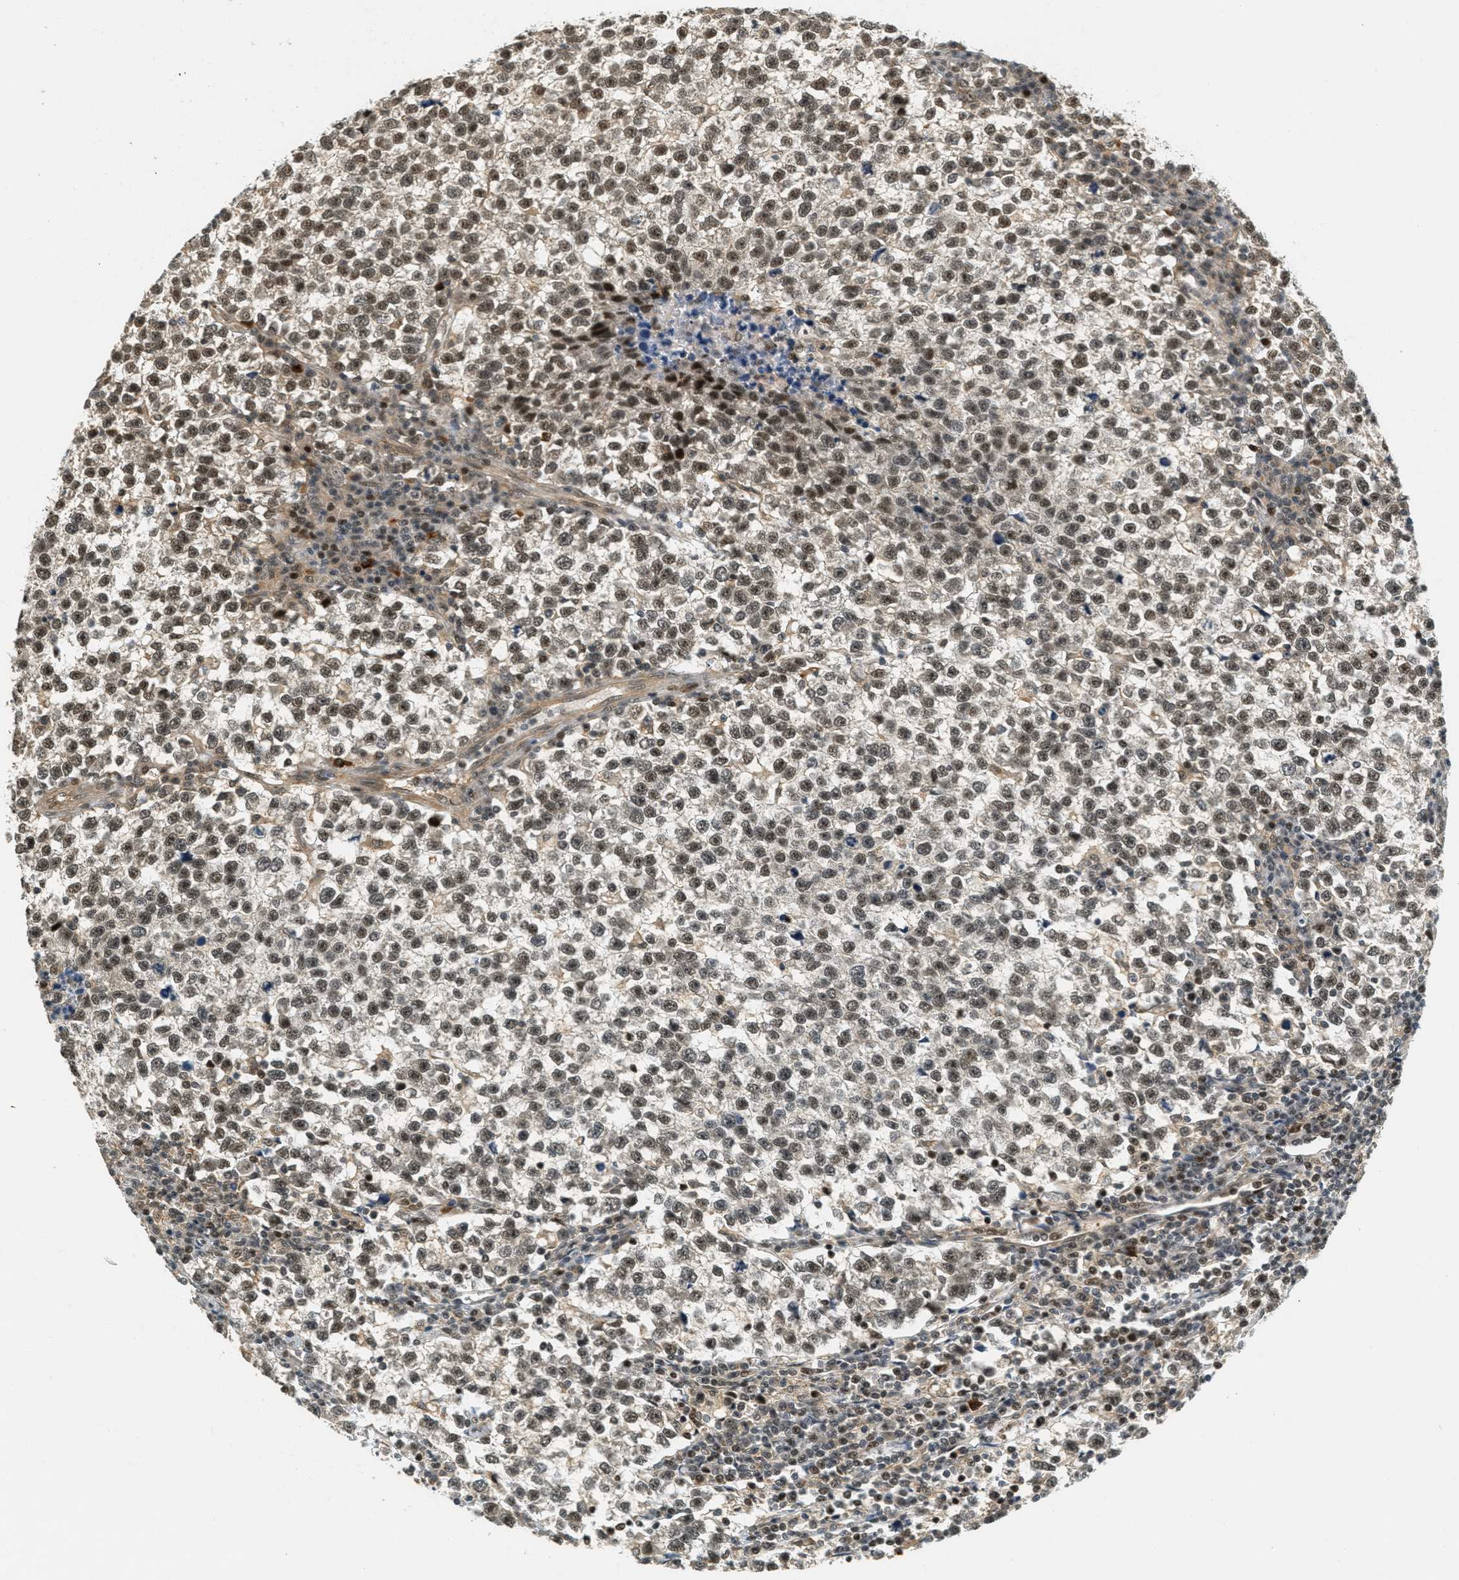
{"staining": {"intensity": "moderate", "quantity": ">75%", "location": "nuclear"}, "tissue": "testis cancer", "cell_type": "Tumor cells", "image_type": "cancer", "snomed": [{"axis": "morphology", "description": "Normal tissue, NOS"}, {"axis": "morphology", "description": "Seminoma, NOS"}, {"axis": "topography", "description": "Testis"}], "caption": "Immunohistochemistry photomicrograph of neoplastic tissue: human testis cancer stained using IHC shows medium levels of moderate protein expression localized specifically in the nuclear of tumor cells, appearing as a nuclear brown color.", "gene": "FOXM1", "patient": {"sex": "male", "age": 43}}